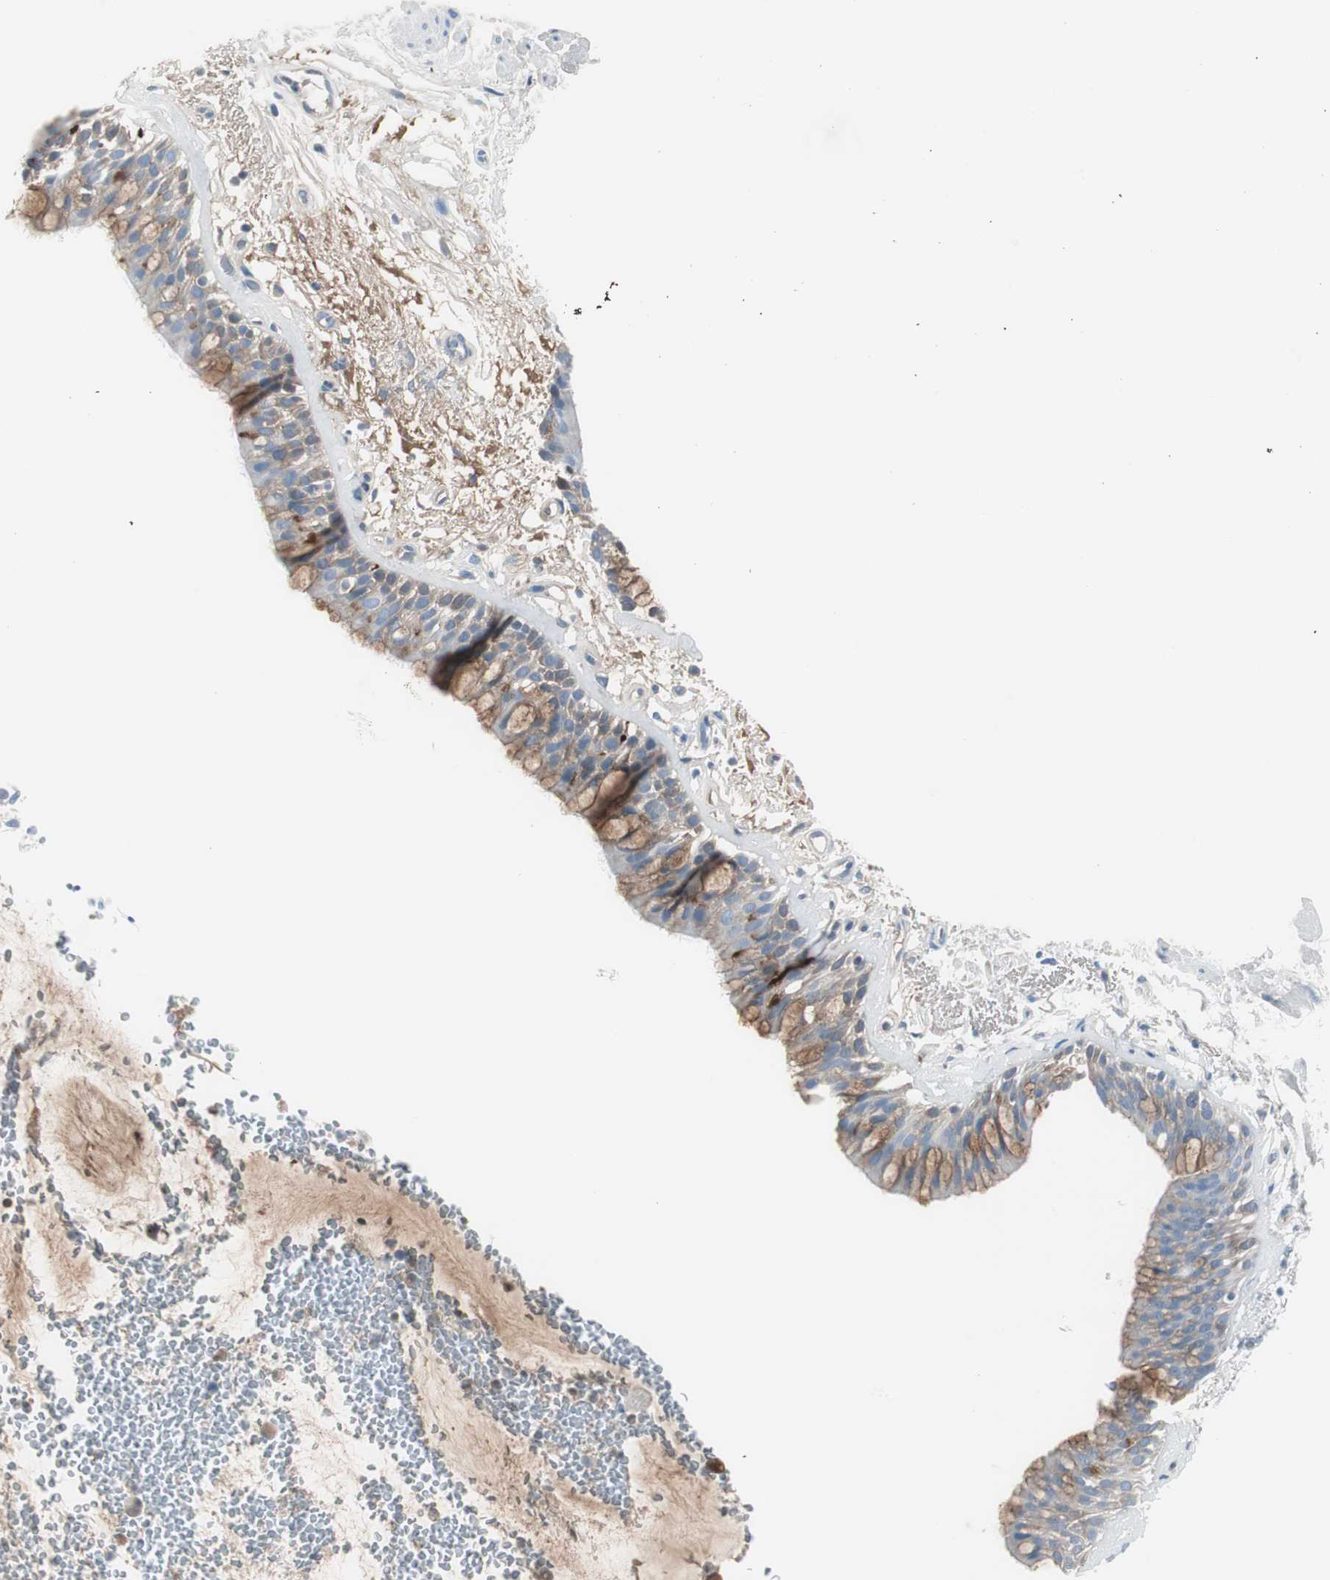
{"staining": {"intensity": "weak", "quantity": "25%-75%", "location": "cytoplasmic/membranous"}, "tissue": "bronchus", "cell_type": "Respiratory epithelial cells", "image_type": "normal", "snomed": [{"axis": "morphology", "description": "Normal tissue, NOS"}, {"axis": "topography", "description": "Bronchus"}], "caption": "Normal bronchus was stained to show a protein in brown. There is low levels of weak cytoplasmic/membranous expression in about 25%-75% of respiratory epithelial cells.", "gene": "SERPINF1", "patient": {"sex": "male", "age": 66}}